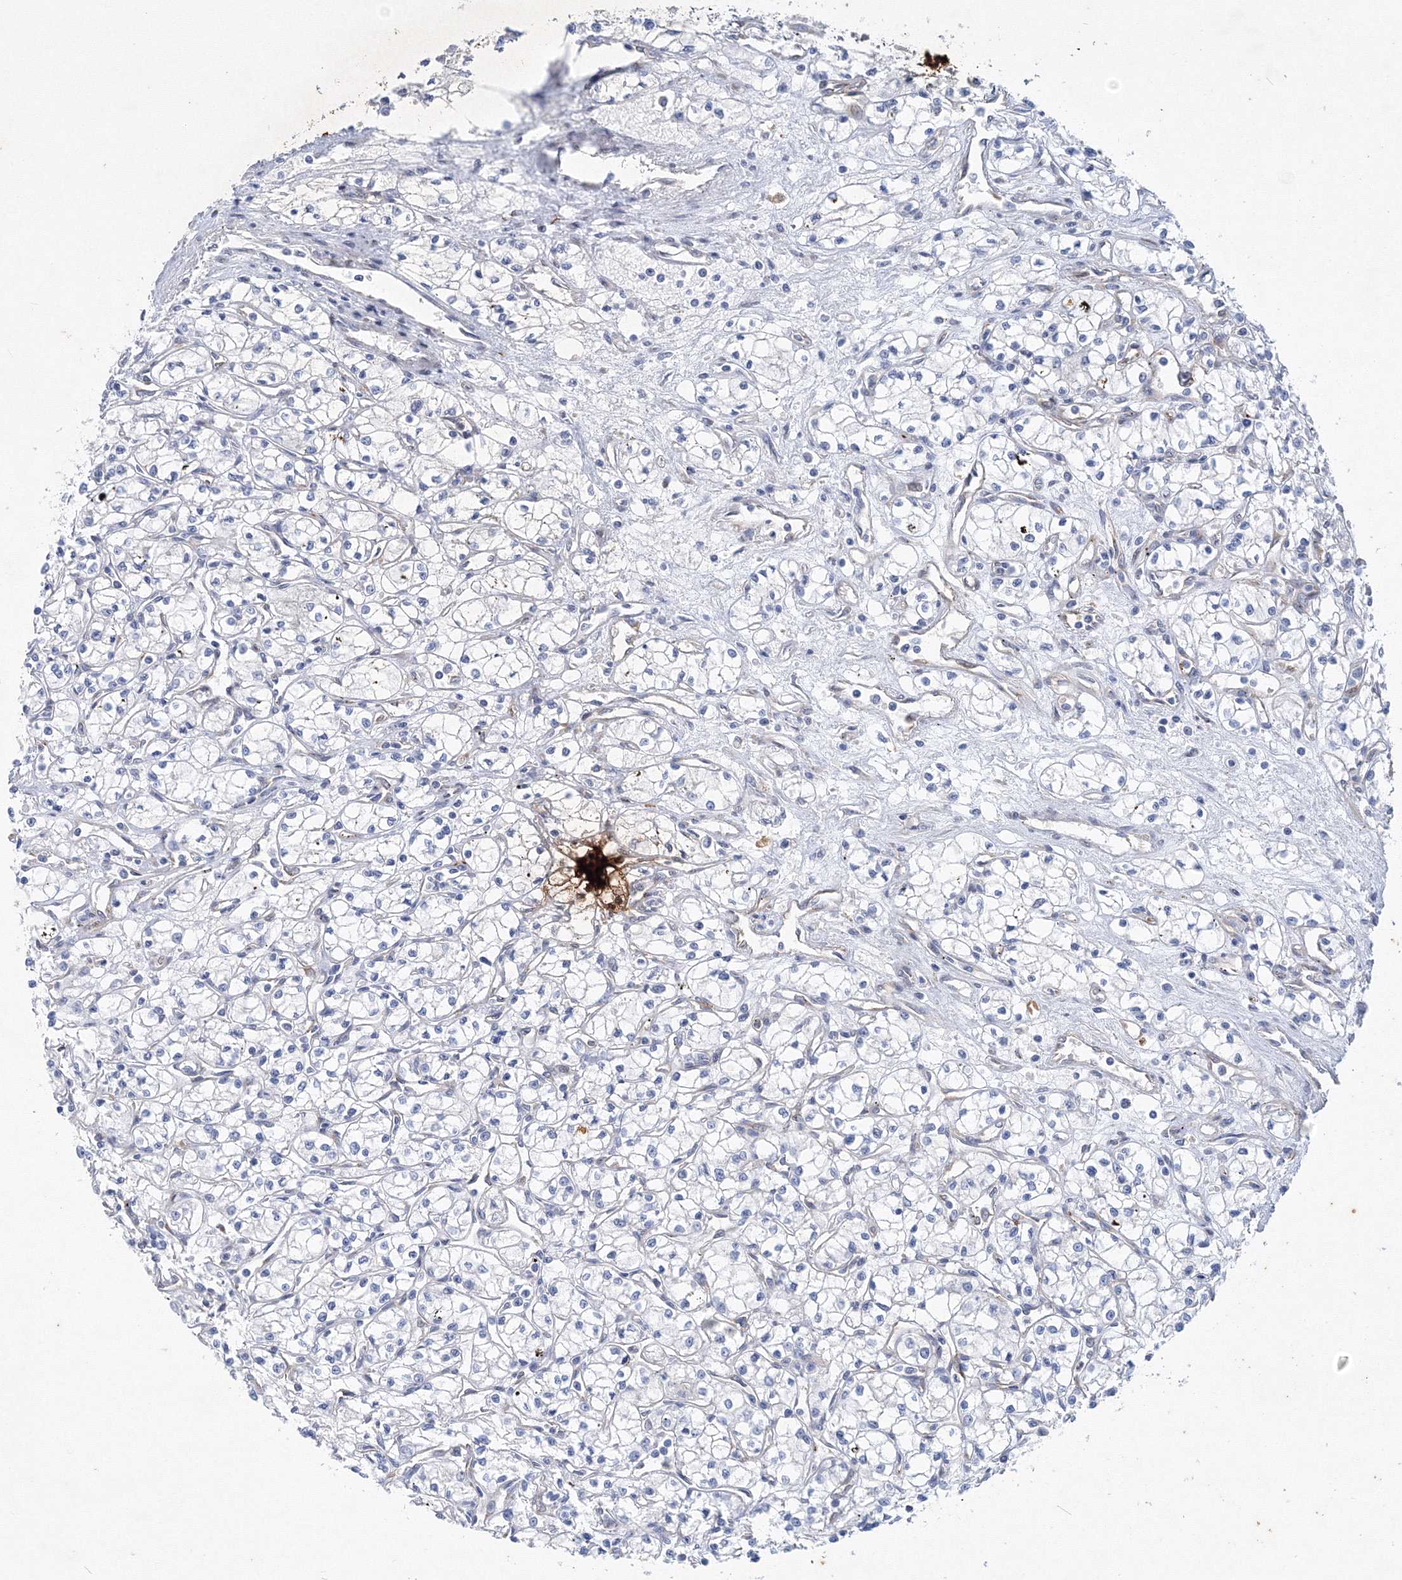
{"staining": {"intensity": "negative", "quantity": "none", "location": "none"}, "tissue": "renal cancer", "cell_type": "Tumor cells", "image_type": "cancer", "snomed": [{"axis": "morphology", "description": "Adenocarcinoma, NOS"}, {"axis": "topography", "description": "Kidney"}], "caption": "This is an immunohistochemistry photomicrograph of adenocarcinoma (renal). There is no positivity in tumor cells.", "gene": "TANC1", "patient": {"sex": "male", "age": 59}}